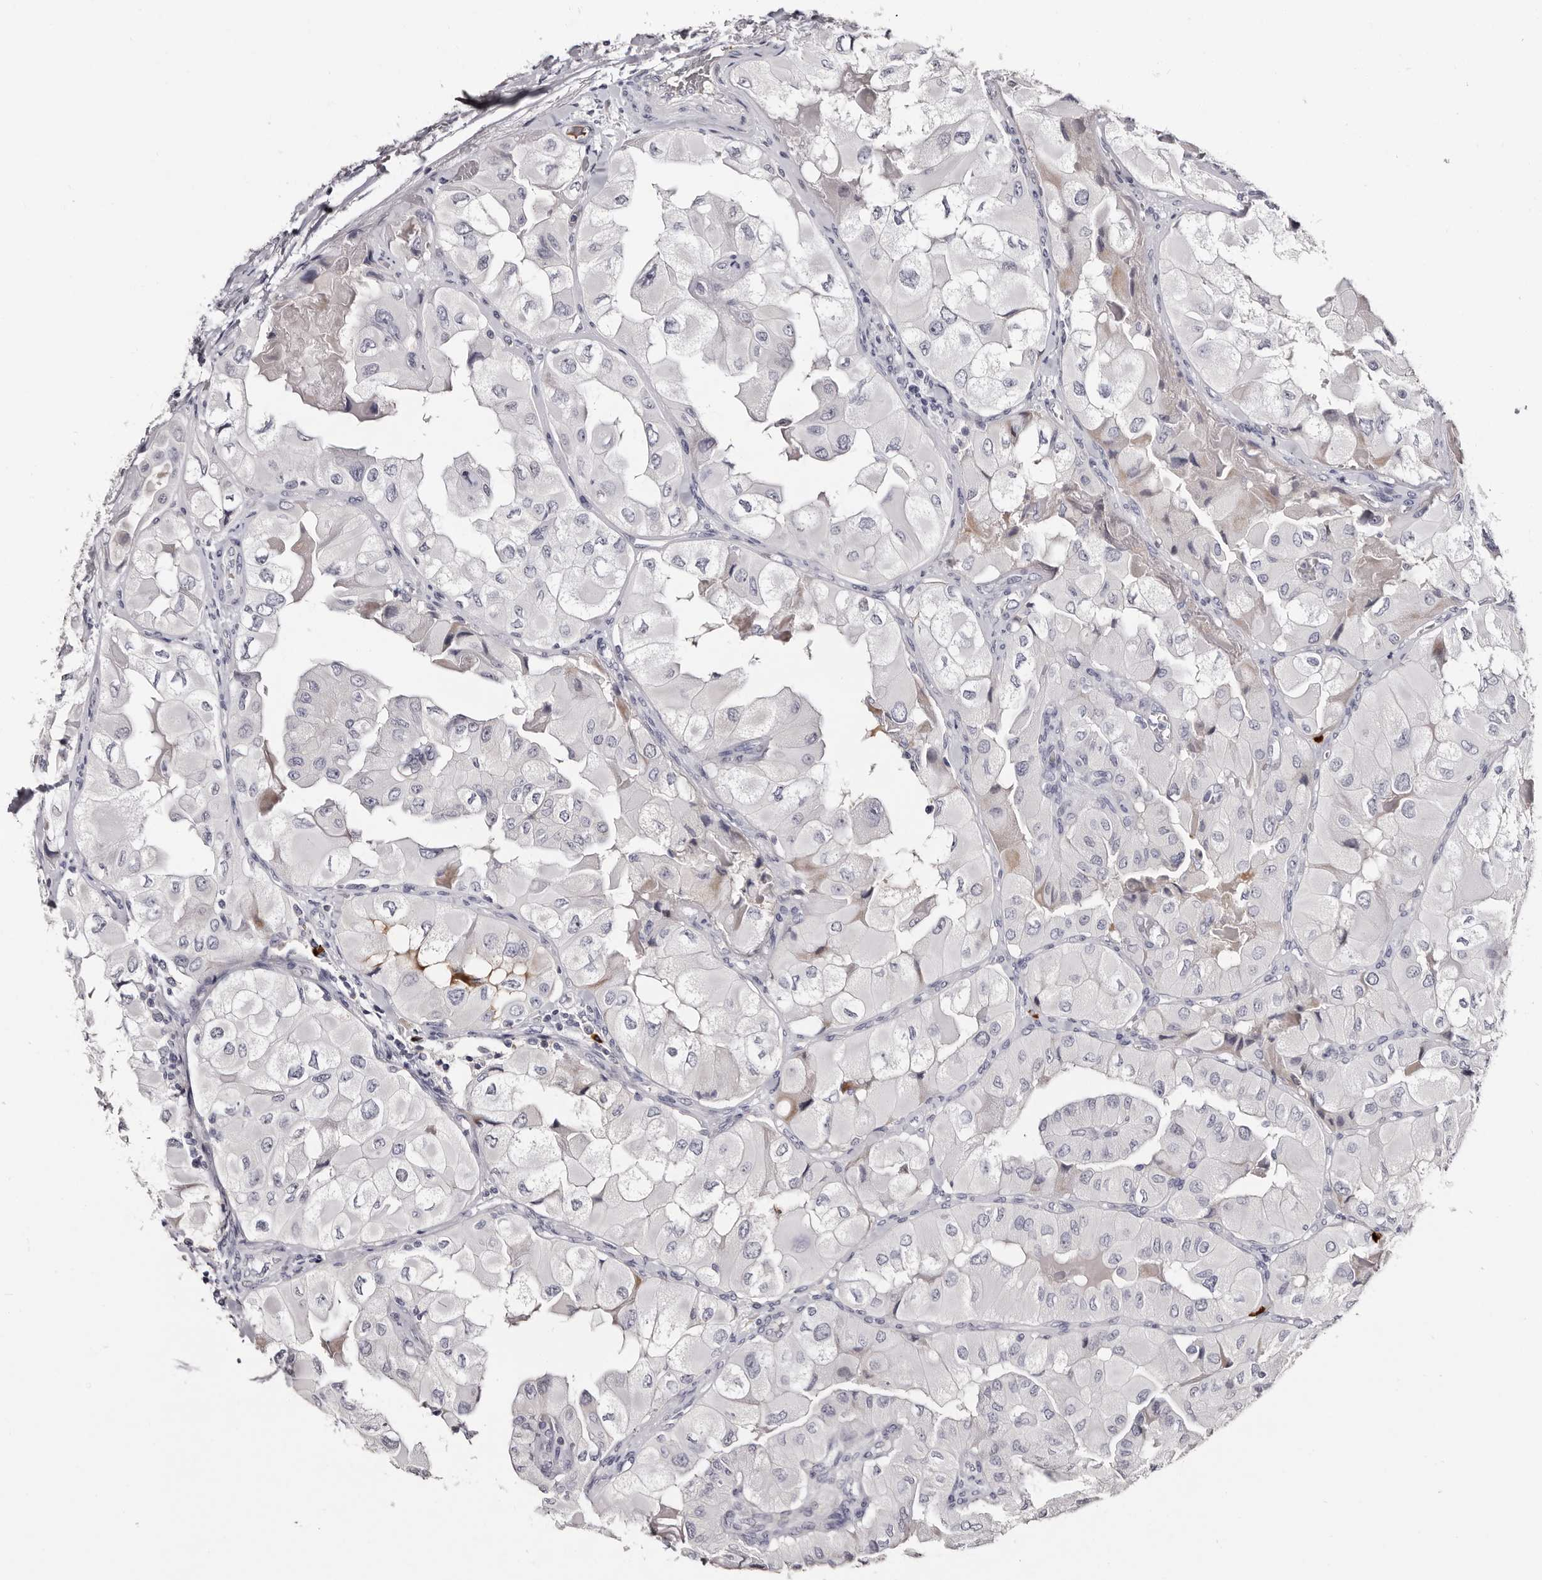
{"staining": {"intensity": "negative", "quantity": "none", "location": "none"}, "tissue": "thyroid cancer", "cell_type": "Tumor cells", "image_type": "cancer", "snomed": [{"axis": "morphology", "description": "Papillary adenocarcinoma, NOS"}, {"axis": "topography", "description": "Thyroid gland"}], "caption": "Protein analysis of thyroid cancer reveals no significant expression in tumor cells.", "gene": "TBC1D22B", "patient": {"sex": "female", "age": 59}}